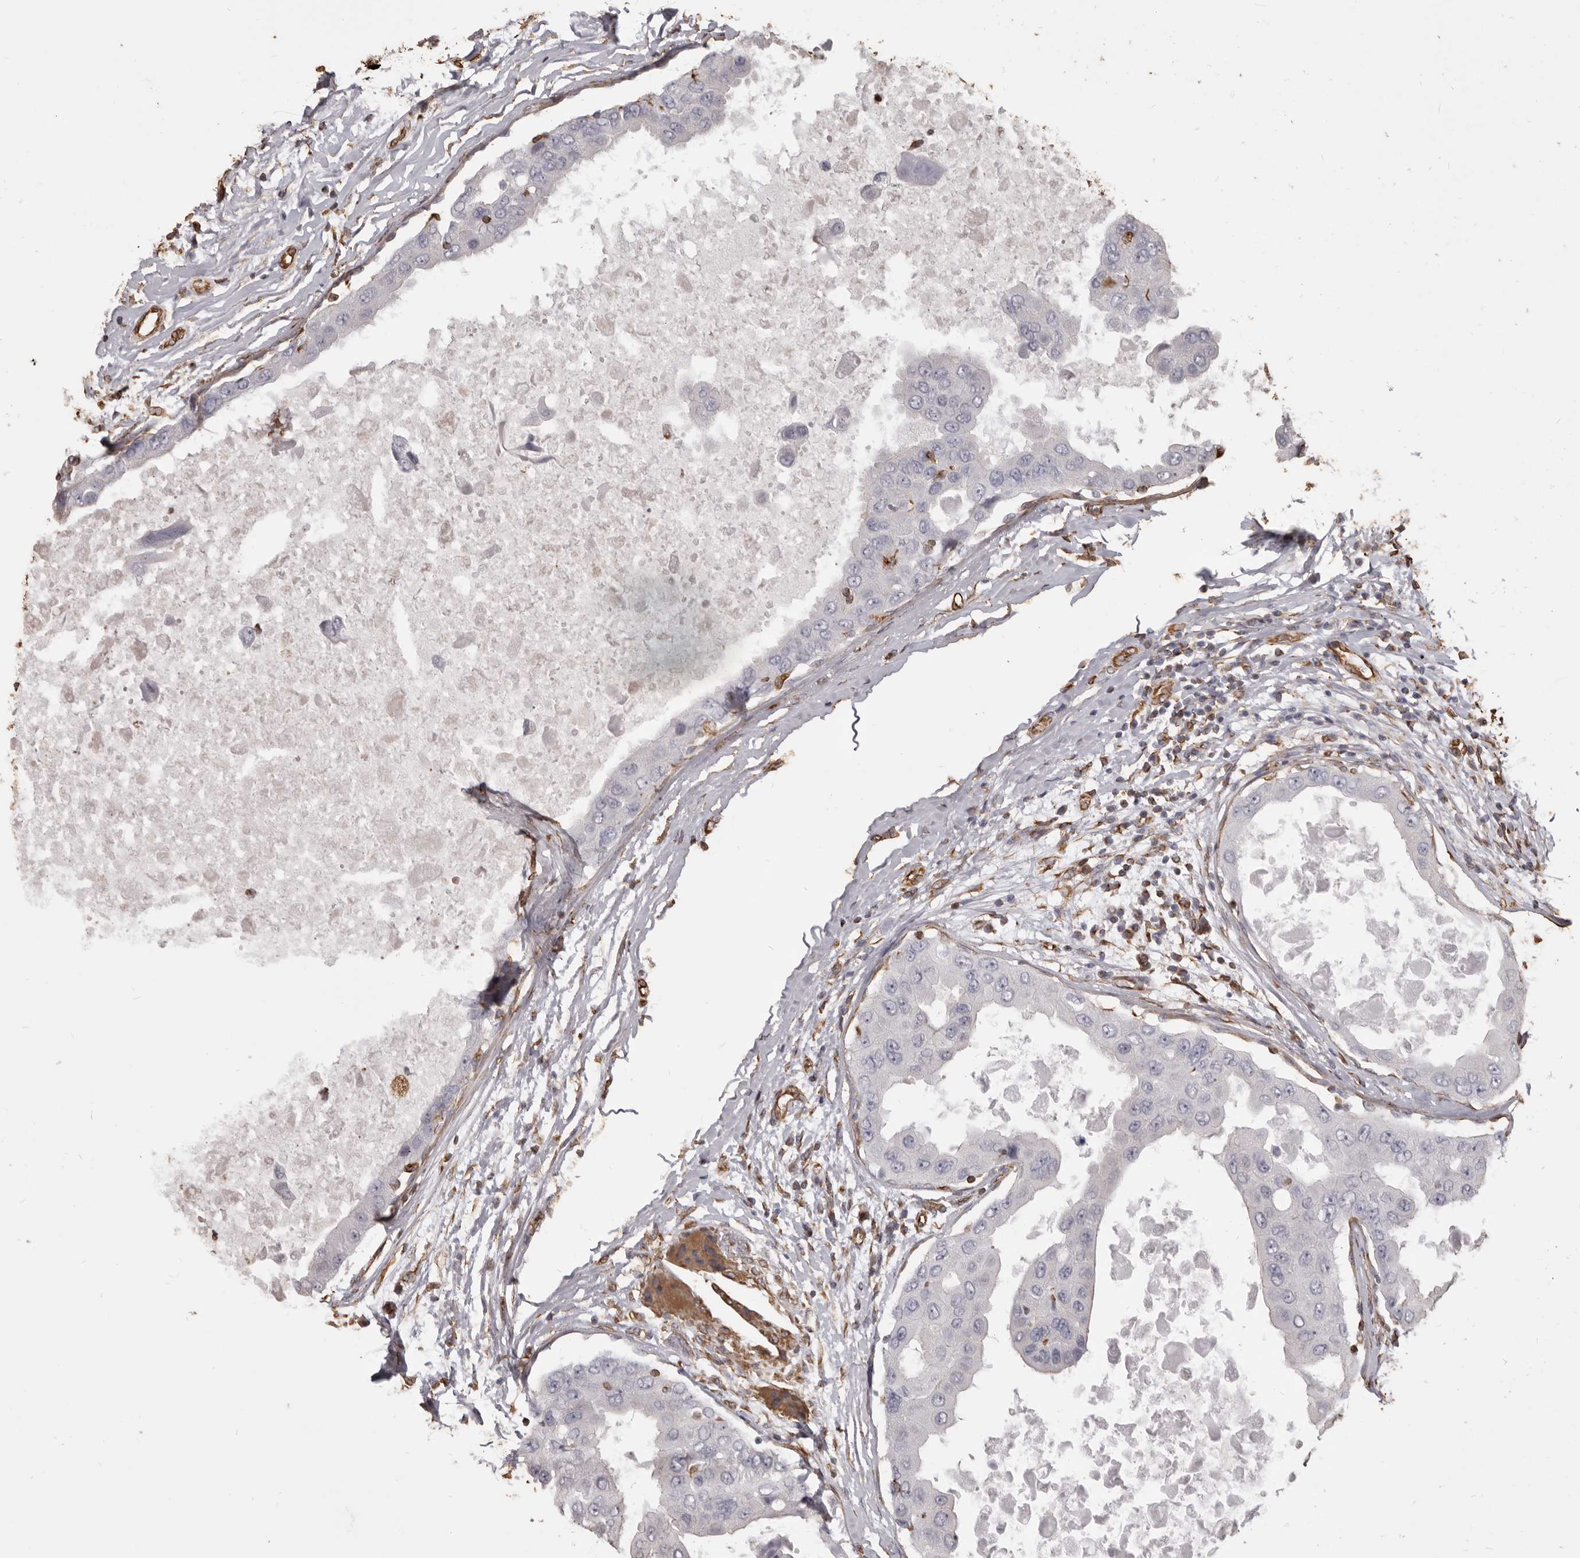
{"staining": {"intensity": "negative", "quantity": "none", "location": "none"}, "tissue": "breast cancer", "cell_type": "Tumor cells", "image_type": "cancer", "snomed": [{"axis": "morphology", "description": "Duct carcinoma"}, {"axis": "topography", "description": "Breast"}], "caption": "Immunohistochemistry histopathology image of breast cancer stained for a protein (brown), which exhibits no staining in tumor cells. (DAB (3,3'-diaminobenzidine) immunohistochemistry, high magnification).", "gene": "MTURN", "patient": {"sex": "female", "age": 27}}